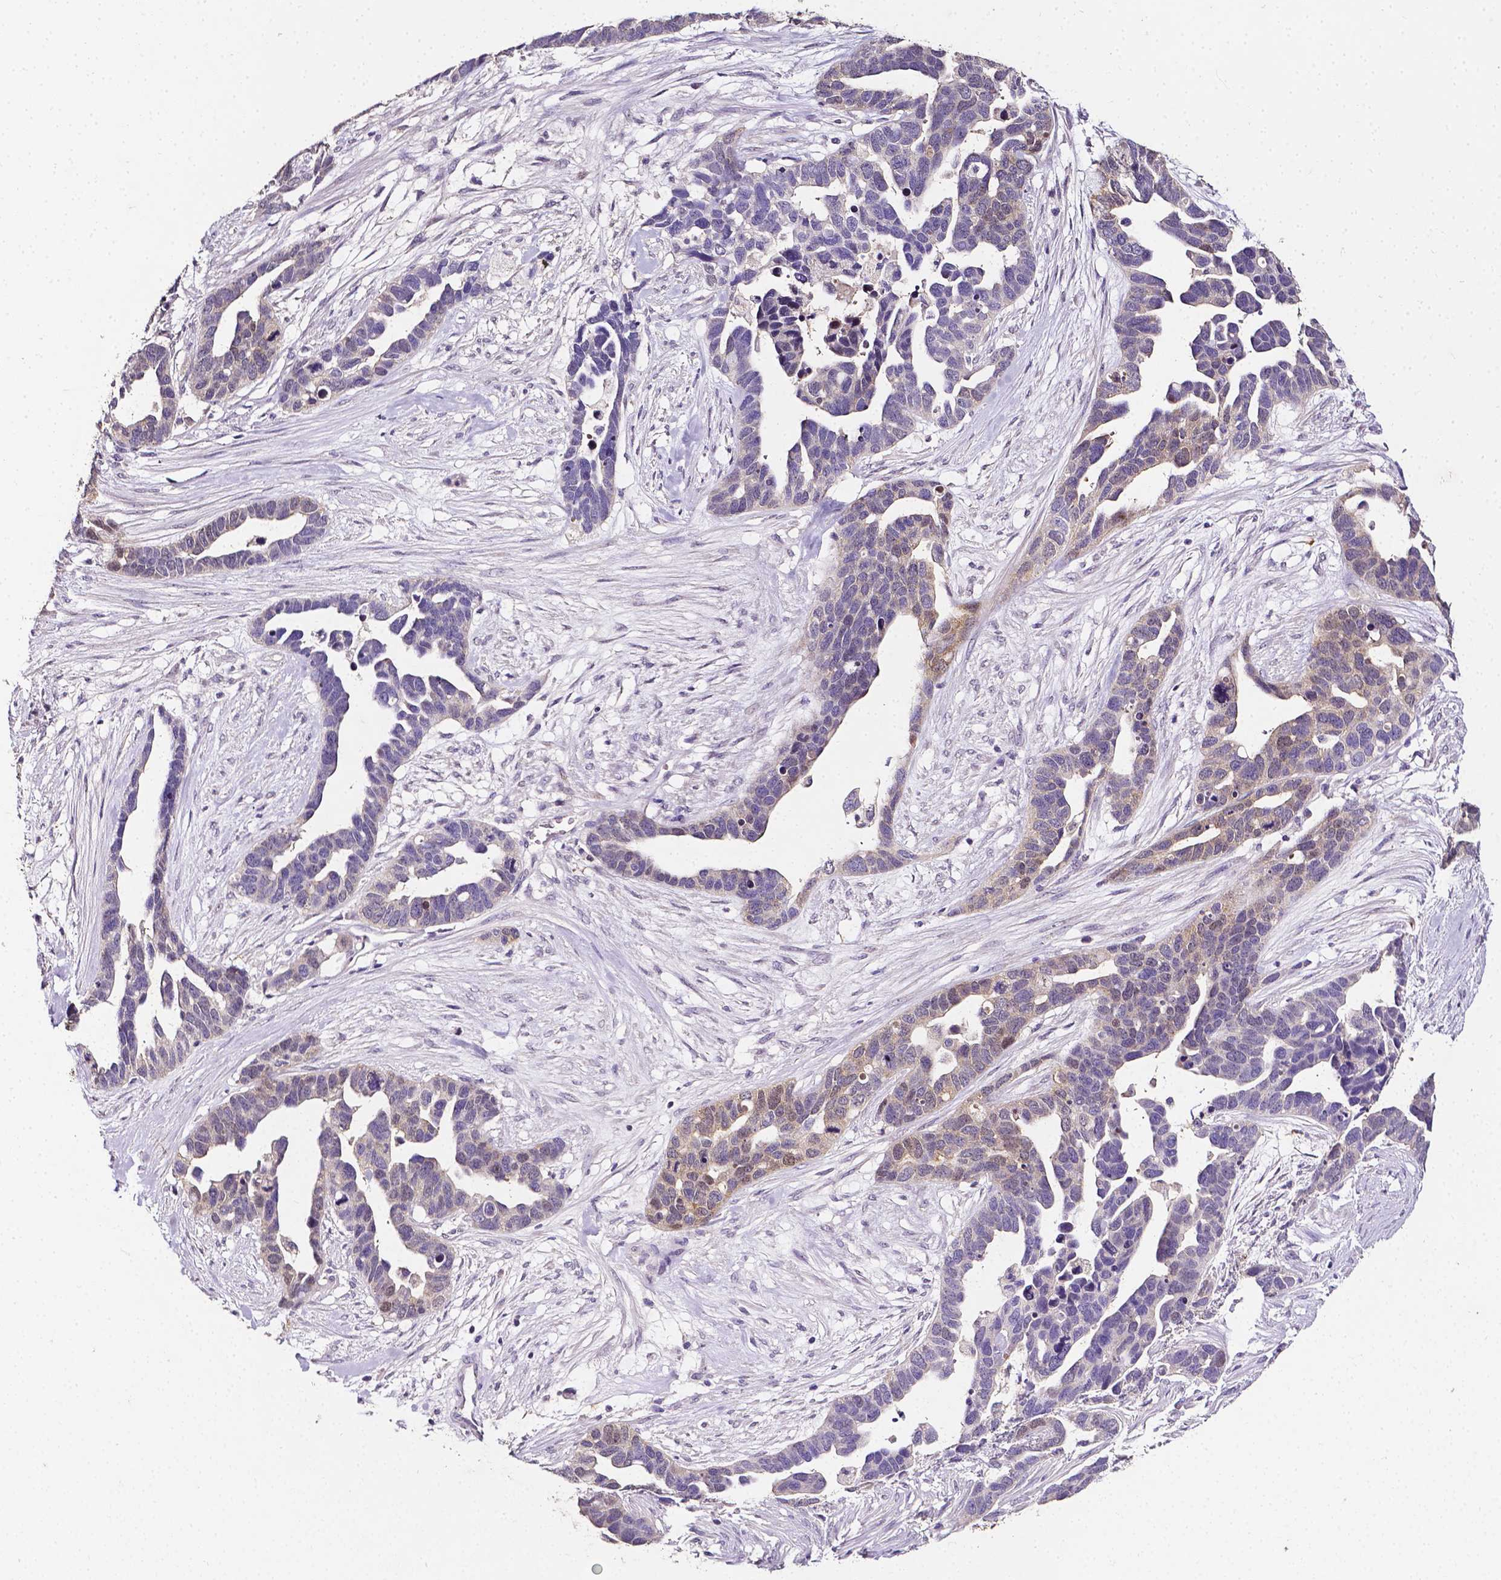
{"staining": {"intensity": "weak", "quantity": "25%-75%", "location": "cytoplasmic/membranous"}, "tissue": "ovarian cancer", "cell_type": "Tumor cells", "image_type": "cancer", "snomed": [{"axis": "morphology", "description": "Cystadenocarcinoma, serous, NOS"}, {"axis": "topography", "description": "Ovary"}], "caption": "An image of human ovarian serous cystadenocarcinoma stained for a protein reveals weak cytoplasmic/membranous brown staining in tumor cells.", "gene": "PSAT1", "patient": {"sex": "female", "age": 54}}